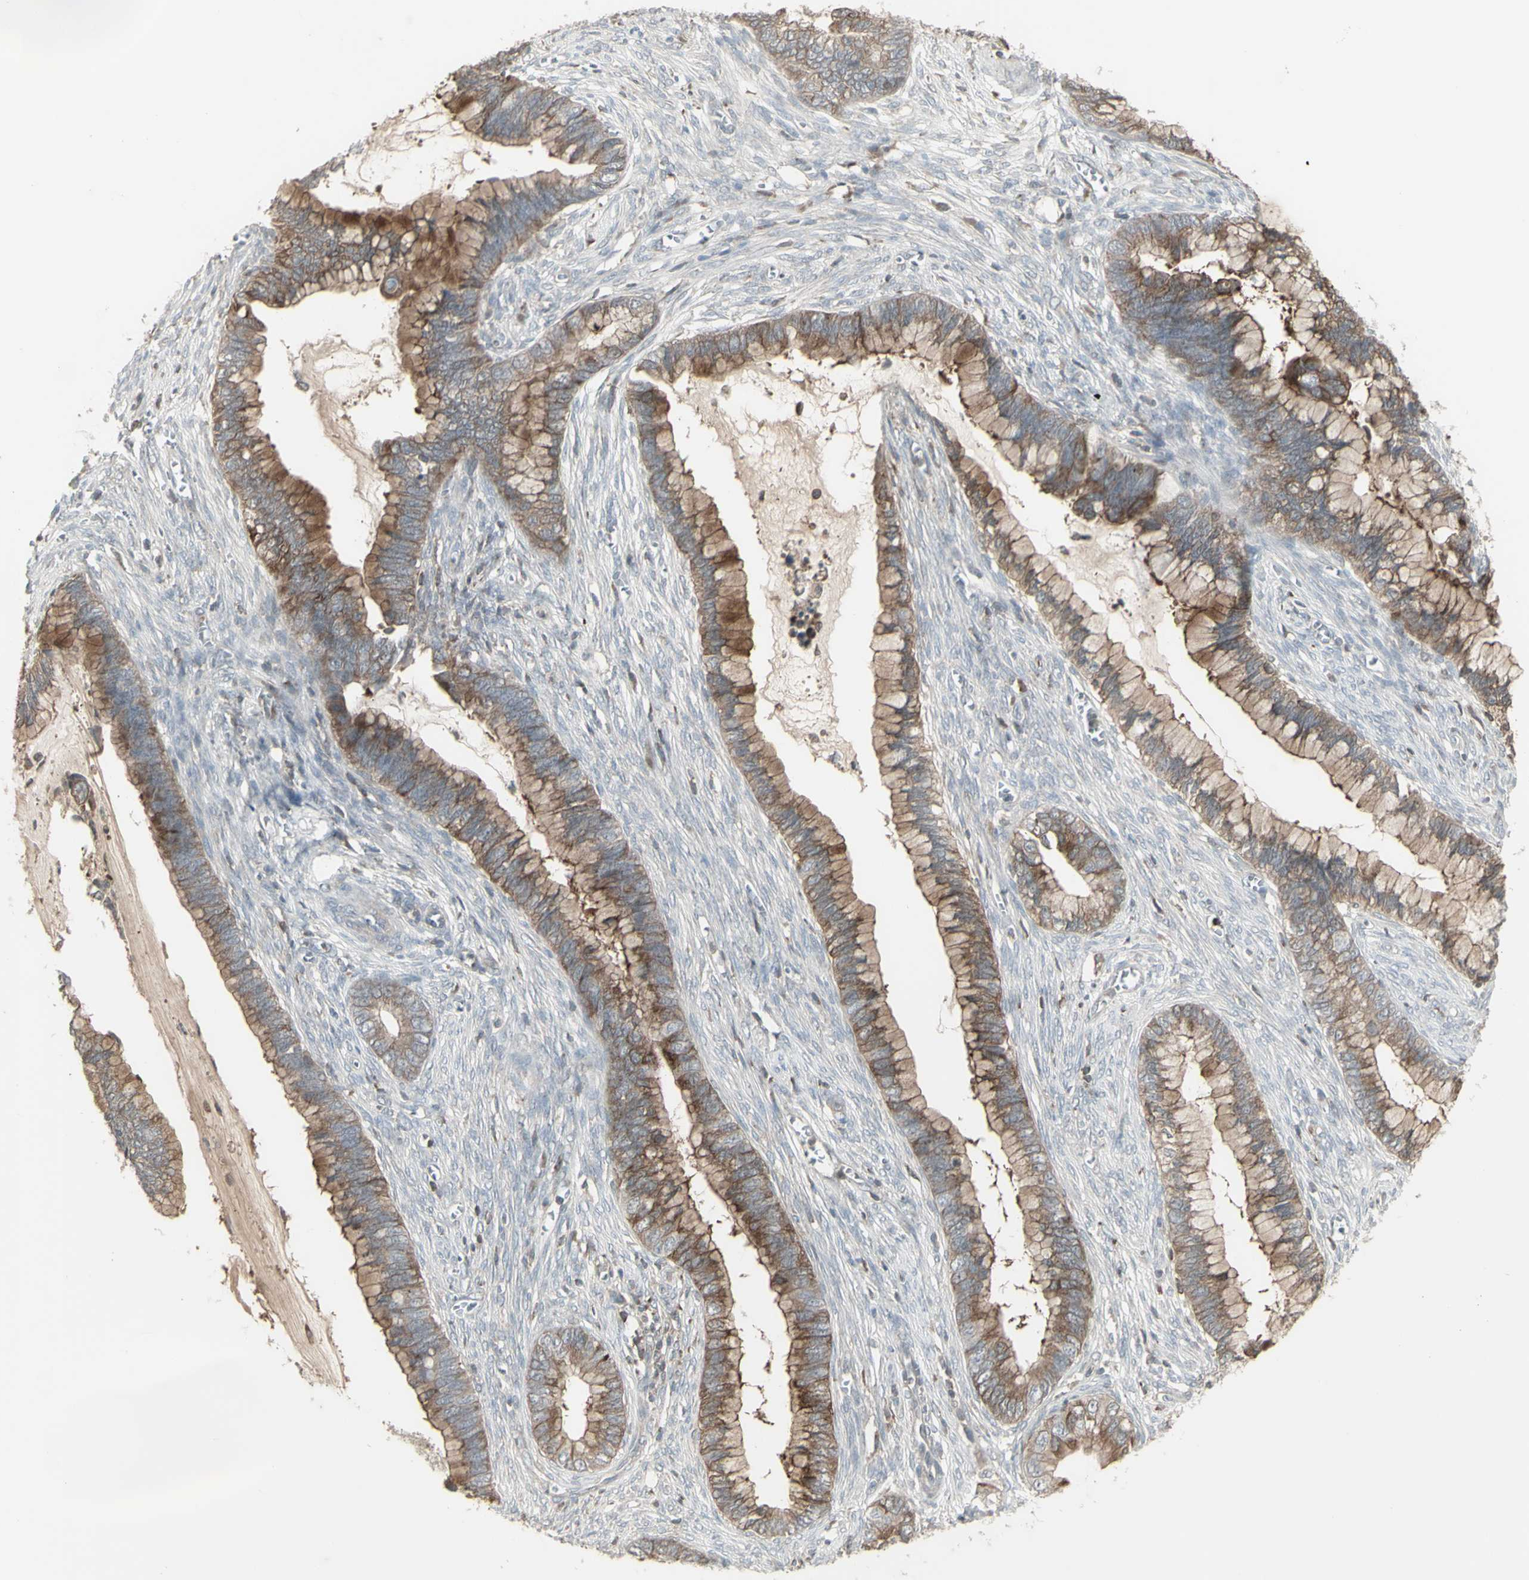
{"staining": {"intensity": "moderate", "quantity": ">75%", "location": "cytoplasmic/membranous"}, "tissue": "cervical cancer", "cell_type": "Tumor cells", "image_type": "cancer", "snomed": [{"axis": "morphology", "description": "Adenocarcinoma, NOS"}, {"axis": "topography", "description": "Cervix"}], "caption": "DAB (3,3'-diaminobenzidine) immunohistochemical staining of cervical adenocarcinoma reveals moderate cytoplasmic/membranous protein positivity in approximately >75% of tumor cells. (DAB (3,3'-diaminobenzidine) IHC with brightfield microscopy, high magnification).", "gene": "CSK", "patient": {"sex": "female", "age": 44}}